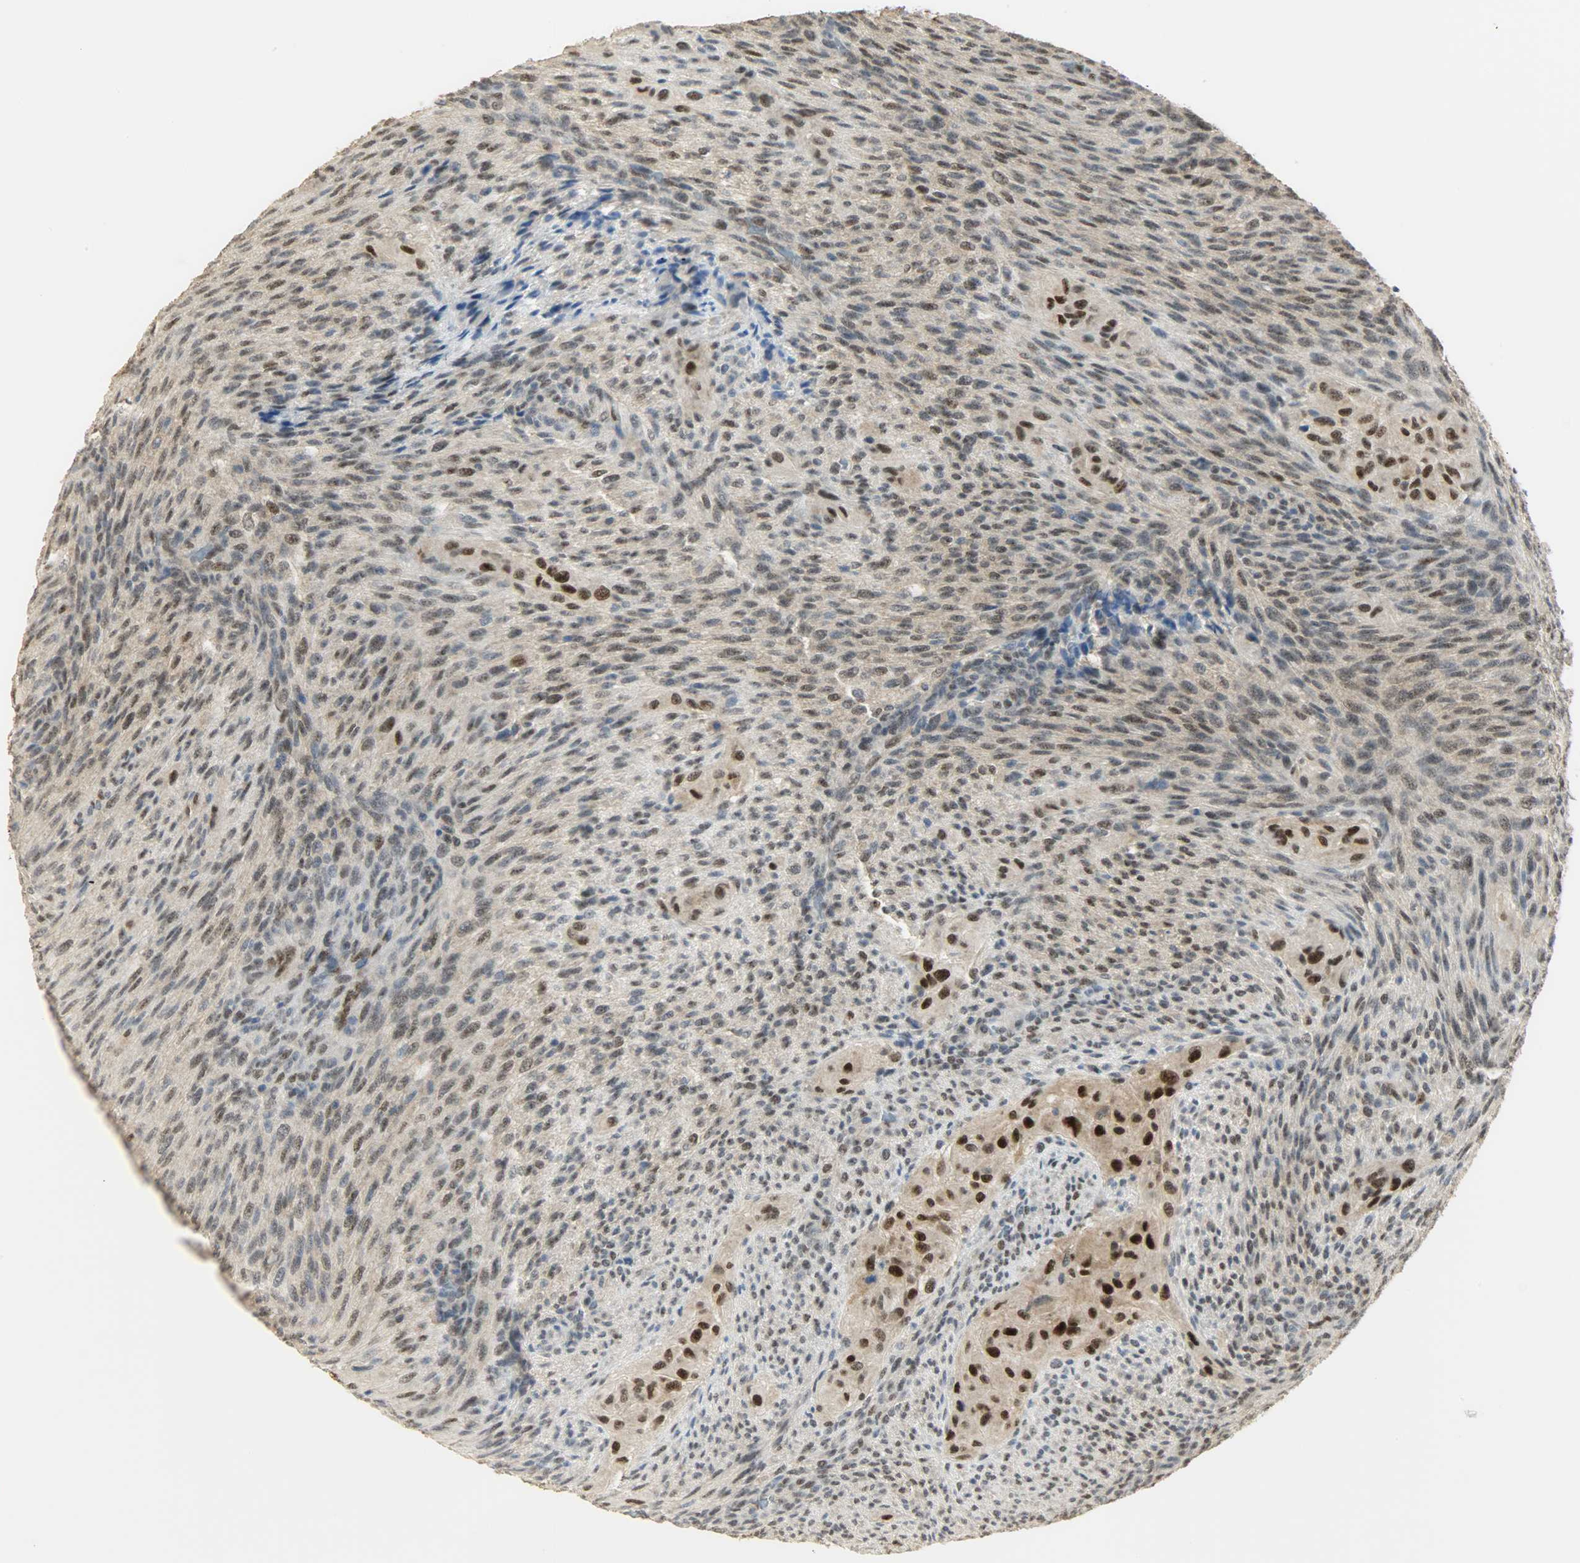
{"staining": {"intensity": "weak", "quantity": "25%-75%", "location": "nuclear"}, "tissue": "glioma", "cell_type": "Tumor cells", "image_type": "cancer", "snomed": [{"axis": "morphology", "description": "Glioma, malignant, High grade"}, {"axis": "topography", "description": "Cerebral cortex"}], "caption": "This micrograph exhibits immunohistochemistry (IHC) staining of human glioma, with low weak nuclear positivity in approximately 25%-75% of tumor cells.", "gene": "NPEPL1", "patient": {"sex": "female", "age": 55}}